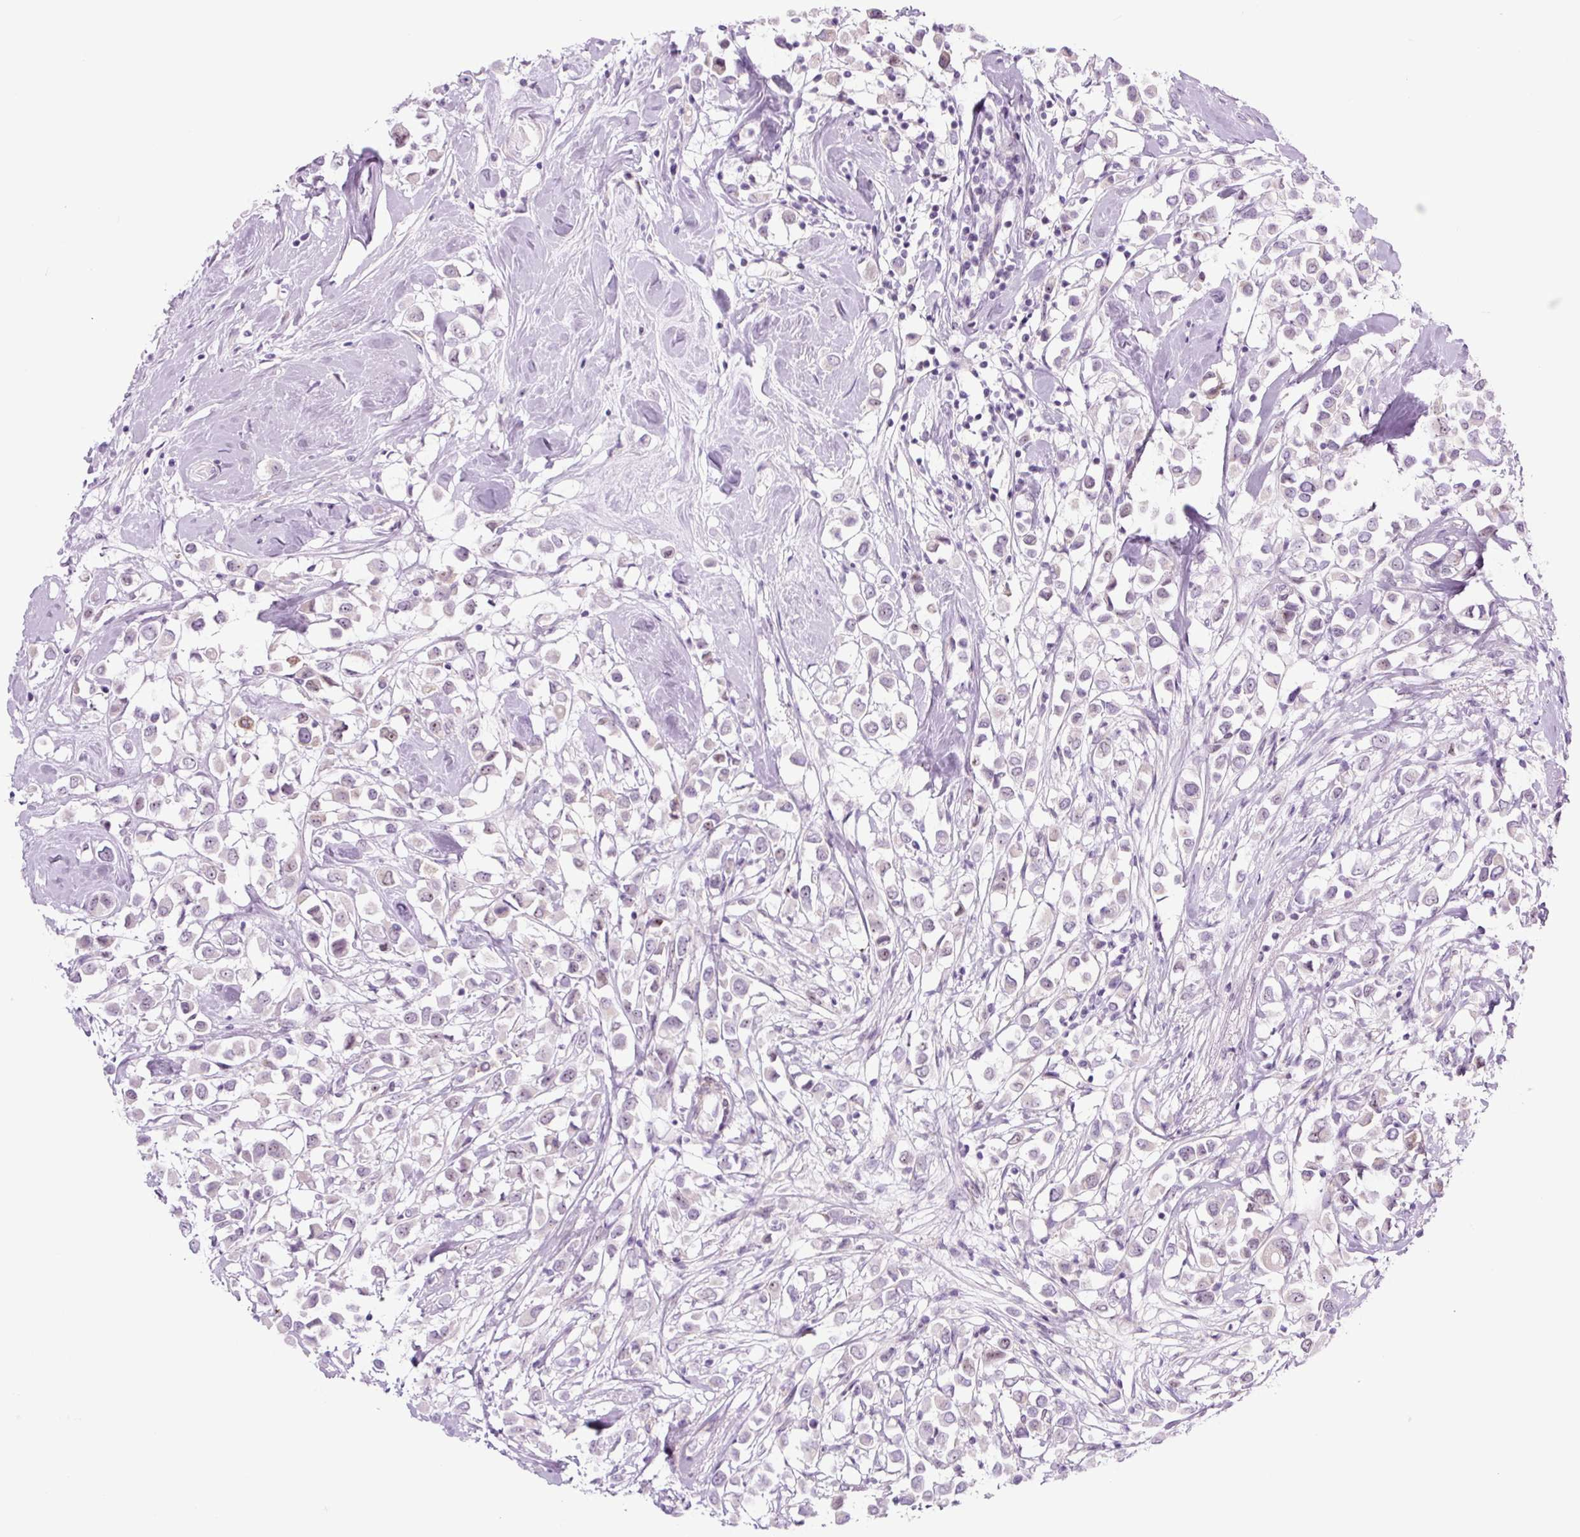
{"staining": {"intensity": "negative", "quantity": "none", "location": "none"}, "tissue": "breast cancer", "cell_type": "Tumor cells", "image_type": "cancer", "snomed": [{"axis": "morphology", "description": "Duct carcinoma"}, {"axis": "topography", "description": "Breast"}], "caption": "Image shows no significant protein positivity in tumor cells of breast invasive ductal carcinoma.", "gene": "RRS1", "patient": {"sex": "female", "age": 61}}